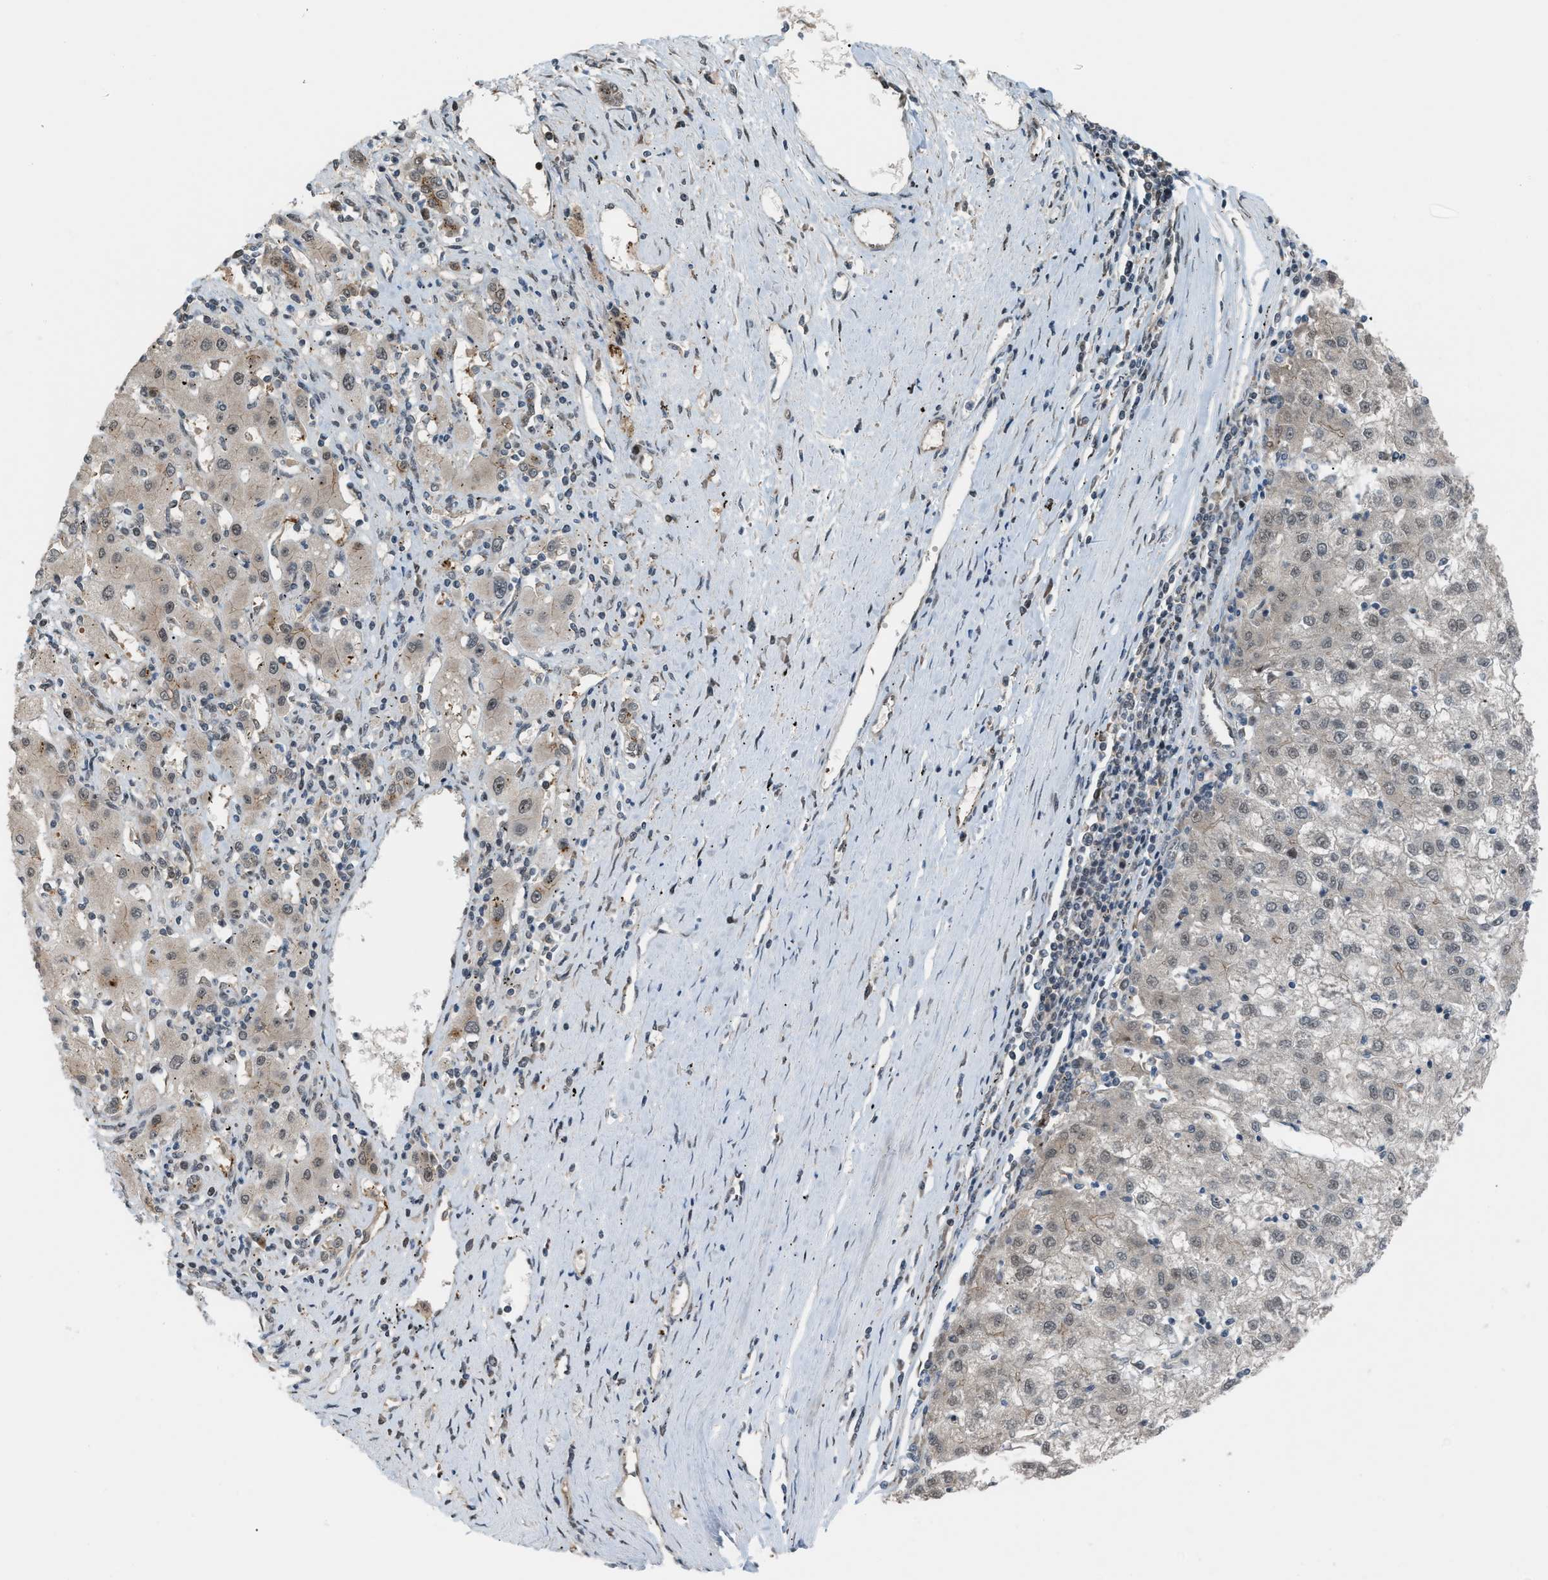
{"staining": {"intensity": "weak", "quantity": "<25%", "location": "cytoplasmic/membranous,nuclear"}, "tissue": "liver cancer", "cell_type": "Tumor cells", "image_type": "cancer", "snomed": [{"axis": "morphology", "description": "Carcinoma, Hepatocellular, NOS"}, {"axis": "topography", "description": "Liver"}], "caption": "Tumor cells show no significant positivity in liver hepatocellular carcinoma.", "gene": "RFFL", "patient": {"sex": "male", "age": 72}}